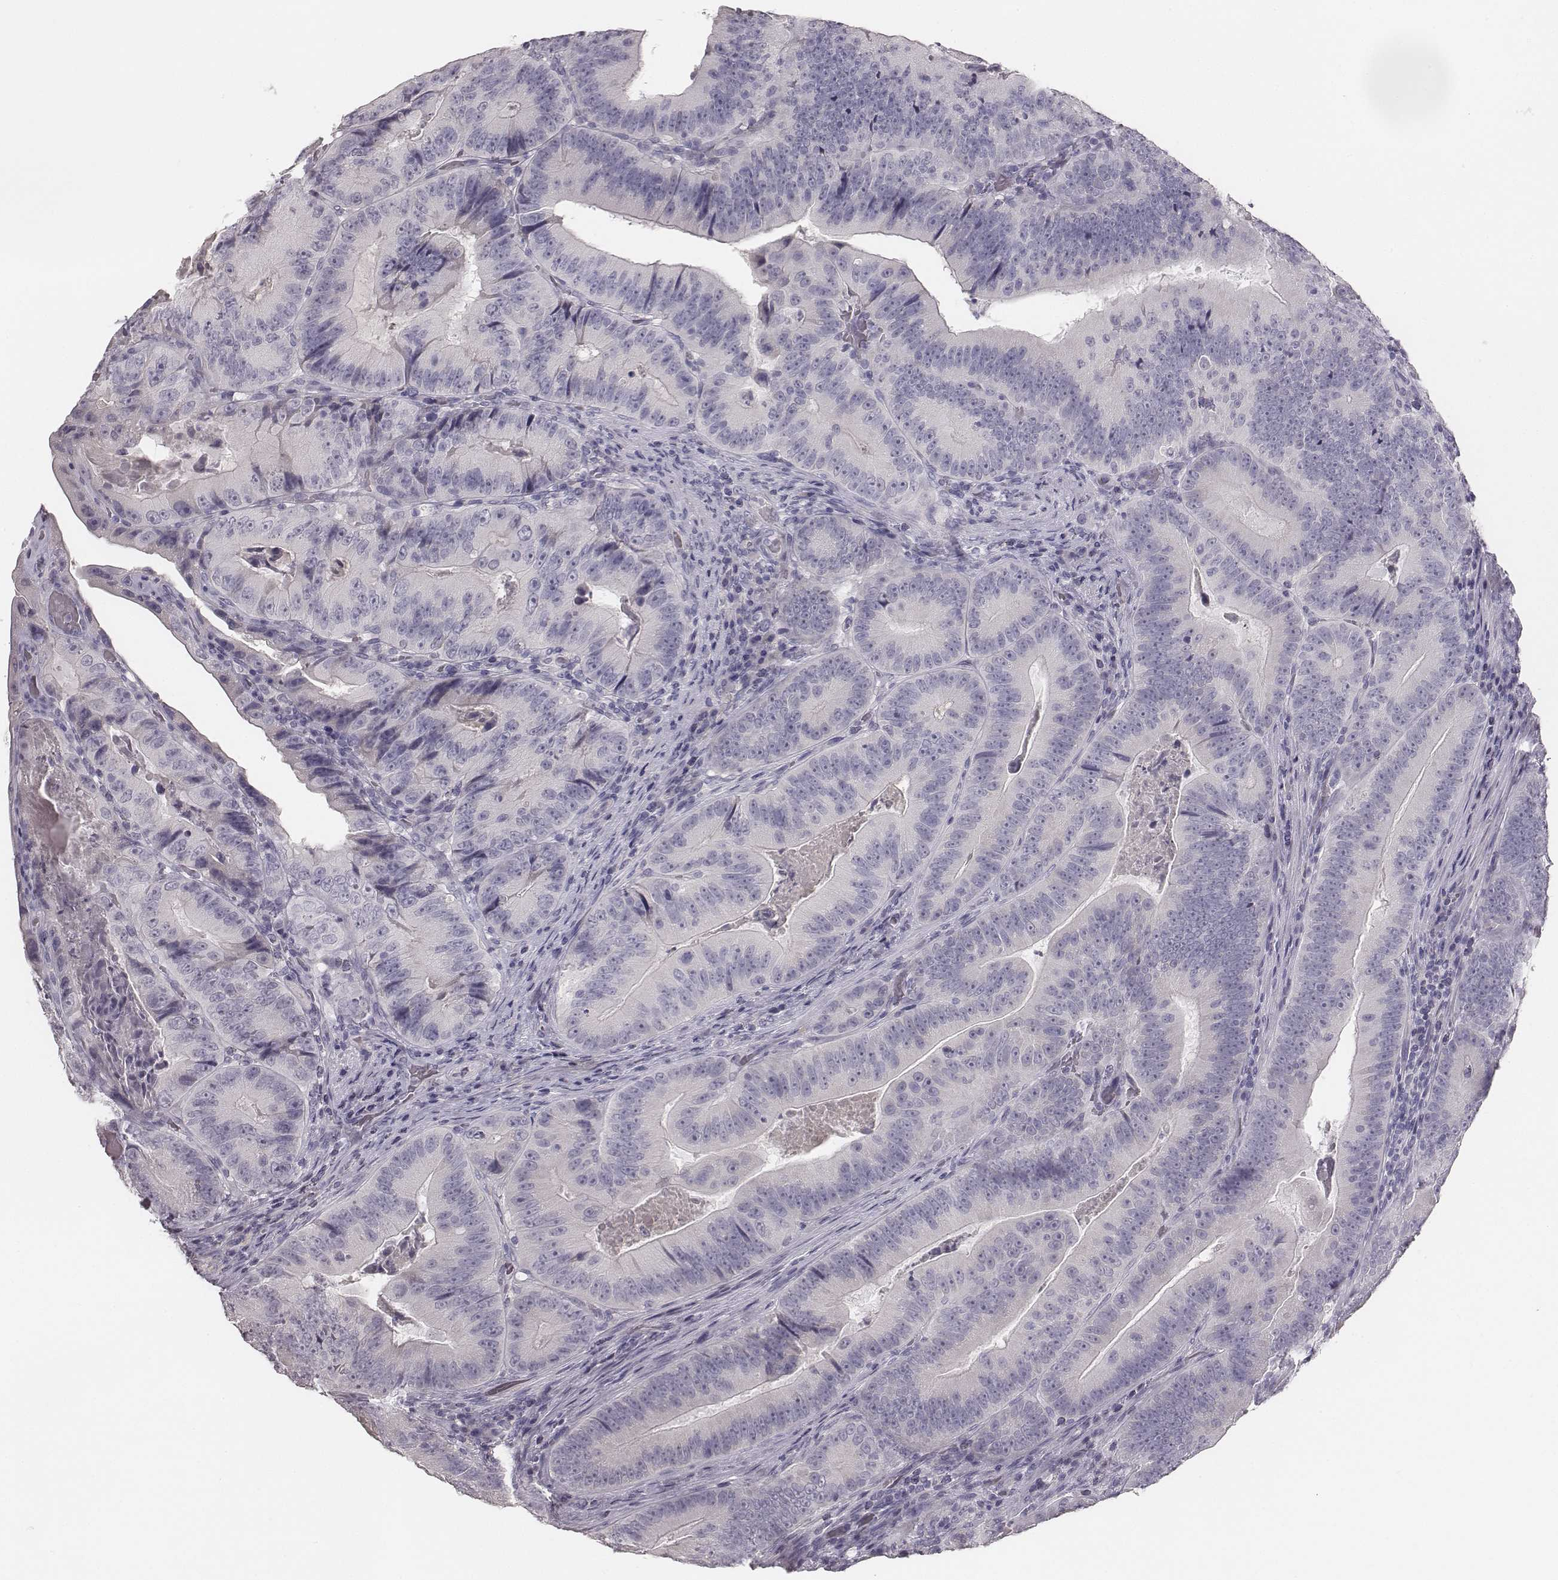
{"staining": {"intensity": "negative", "quantity": "none", "location": "none"}, "tissue": "colorectal cancer", "cell_type": "Tumor cells", "image_type": "cancer", "snomed": [{"axis": "morphology", "description": "Adenocarcinoma, NOS"}, {"axis": "topography", "description": "Colon"}], "caption": "Colorectal adenocarcinoma was stained to show a protein in brown. There is no significant expression in tumor cells. The staining is performed using DAB brown chromogen with nuclei counter-stained in using hematoxylin.", "gene": "MYH6", "patient": {"sex": "female", "age": 86}}